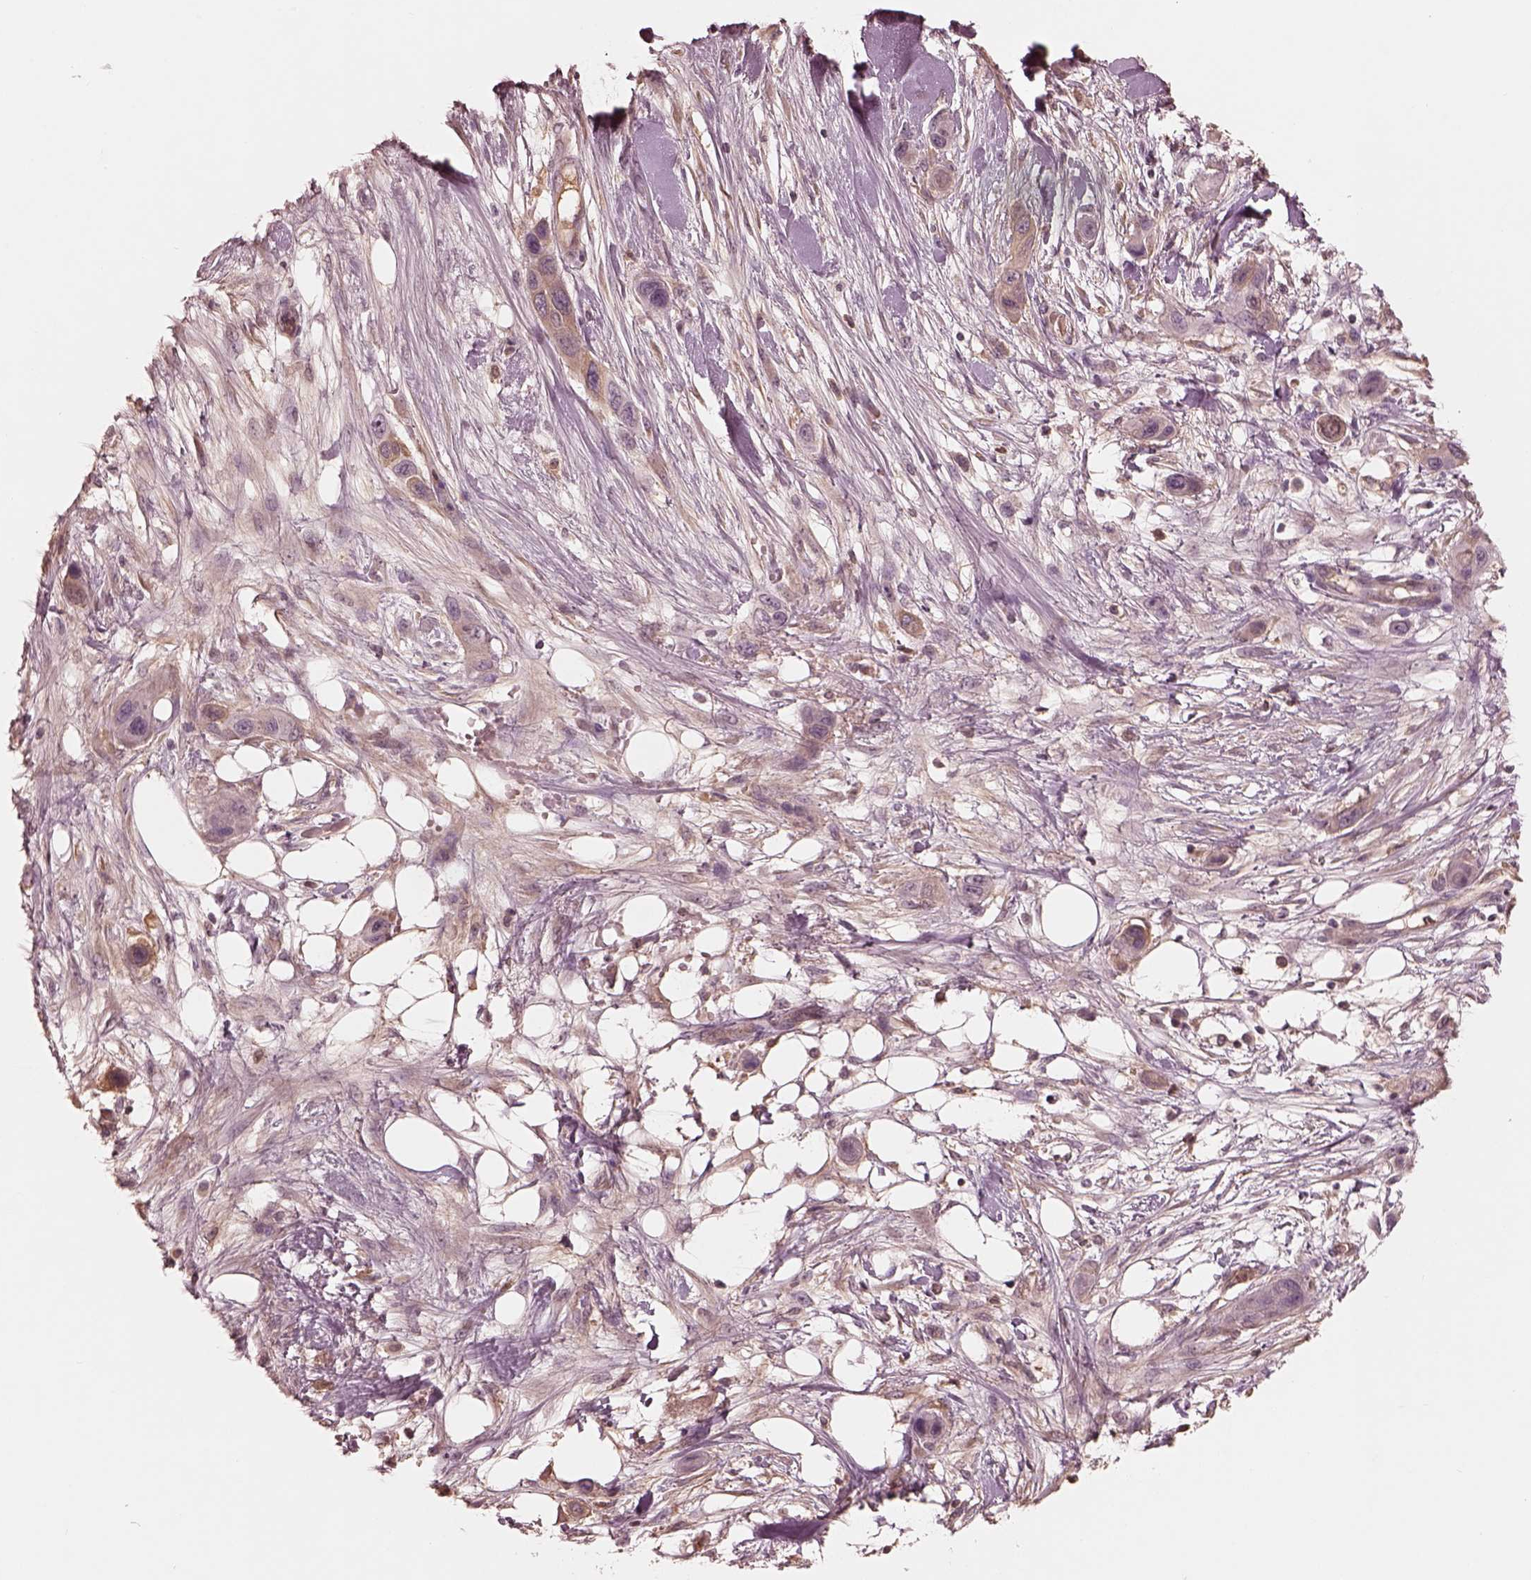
{"staining": {"intensity": "weak", "quantity": ">75%", "location": "cytoplasmic/membranous"}, "tissue": "skin cancer", "cell_type": "Tumor cells", "image_type": "cancer", "snomed": [{"axis": "morphology", "description": "Squamous cell carcinoma, NOS"}, {"axis": "topography", "description": "Skin"}], "caption": "Human skin cancer stained with a protein marker displays weak staining in tumor cells.", "gene": "TF", "patient": {"sex": "male", "age": 79}}